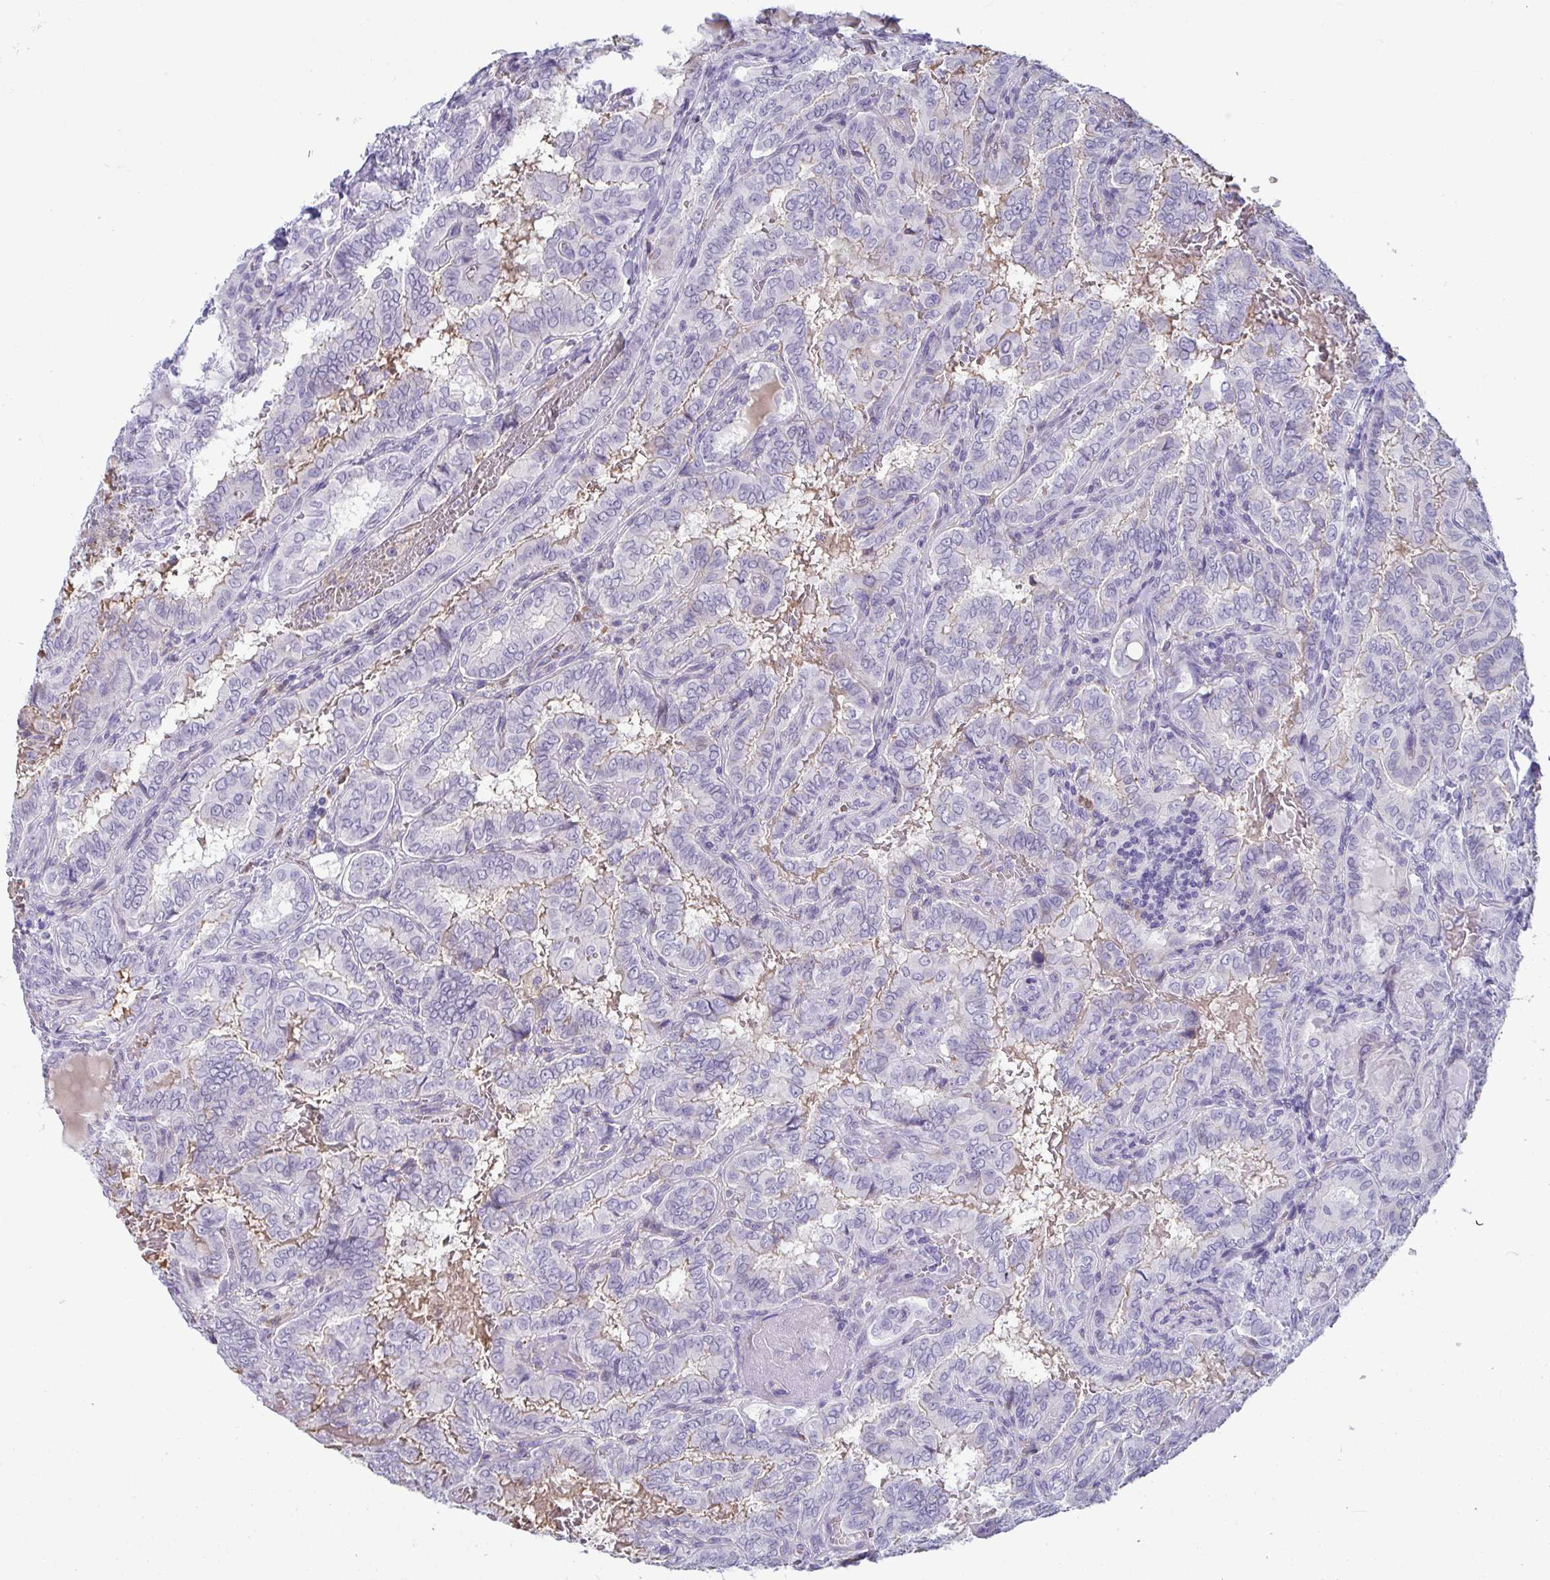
{"staining": {"intensity": "negative", "quantity": "none", "location": "none"}, "tissue": "thyroid cancer", "cell_type": "Tumor cells", "image_type": "cancer", "snomed": [{"axis": "morphology", "description": "Papillary adenocarcinoma, NOS"}, {"axis": "topography", "description": "Thyroid gland"}], "caption": "Micrograph shows no protein expression in tumor cells of thyroid cancer (papillary adenocarcinoma) tissue. (DAB immunohistochemistry (IHC), high magnification).", "gene": "NPY", "patient": {"sex": "female", "age": 46}}